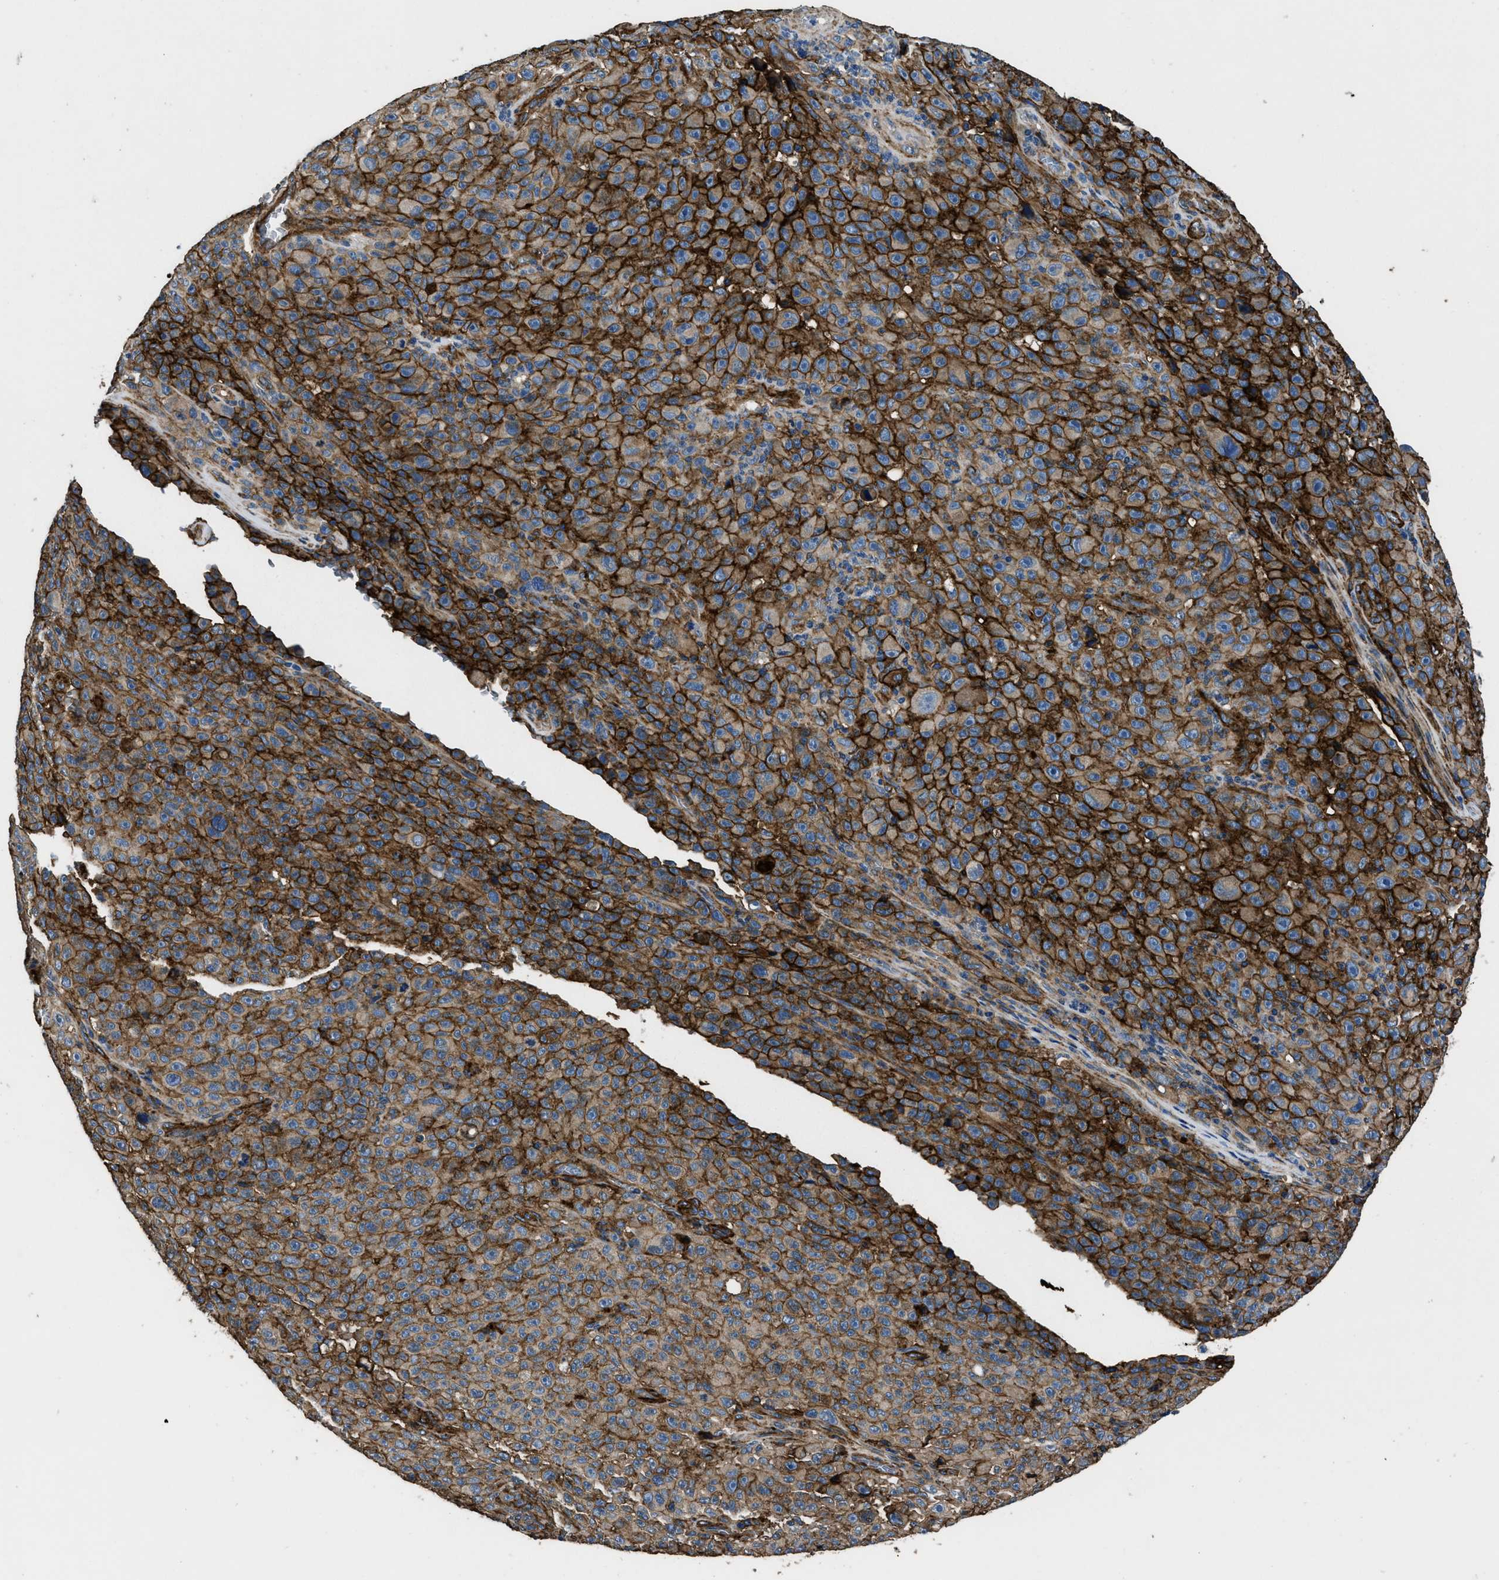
{"staining": {"intensity": "strong", "quantity": ">75%", "location": "cytoplasmic/membranous"}, "tissue": "melanoma", "cell_type": "Tumor cells", "image_type": "cancer", "snomed": [{"axis": "morphology", "description": "Malignant melanoma, NOS"}, {"axis": "topography", "description": "Skin"}], "caption": "Strong cytoplasmic/membranous protein staining is seen in approximately >75% of tumor cells in melanoma.", "gene": "CD276", "patient": {"sex": "female", "age": 82}}